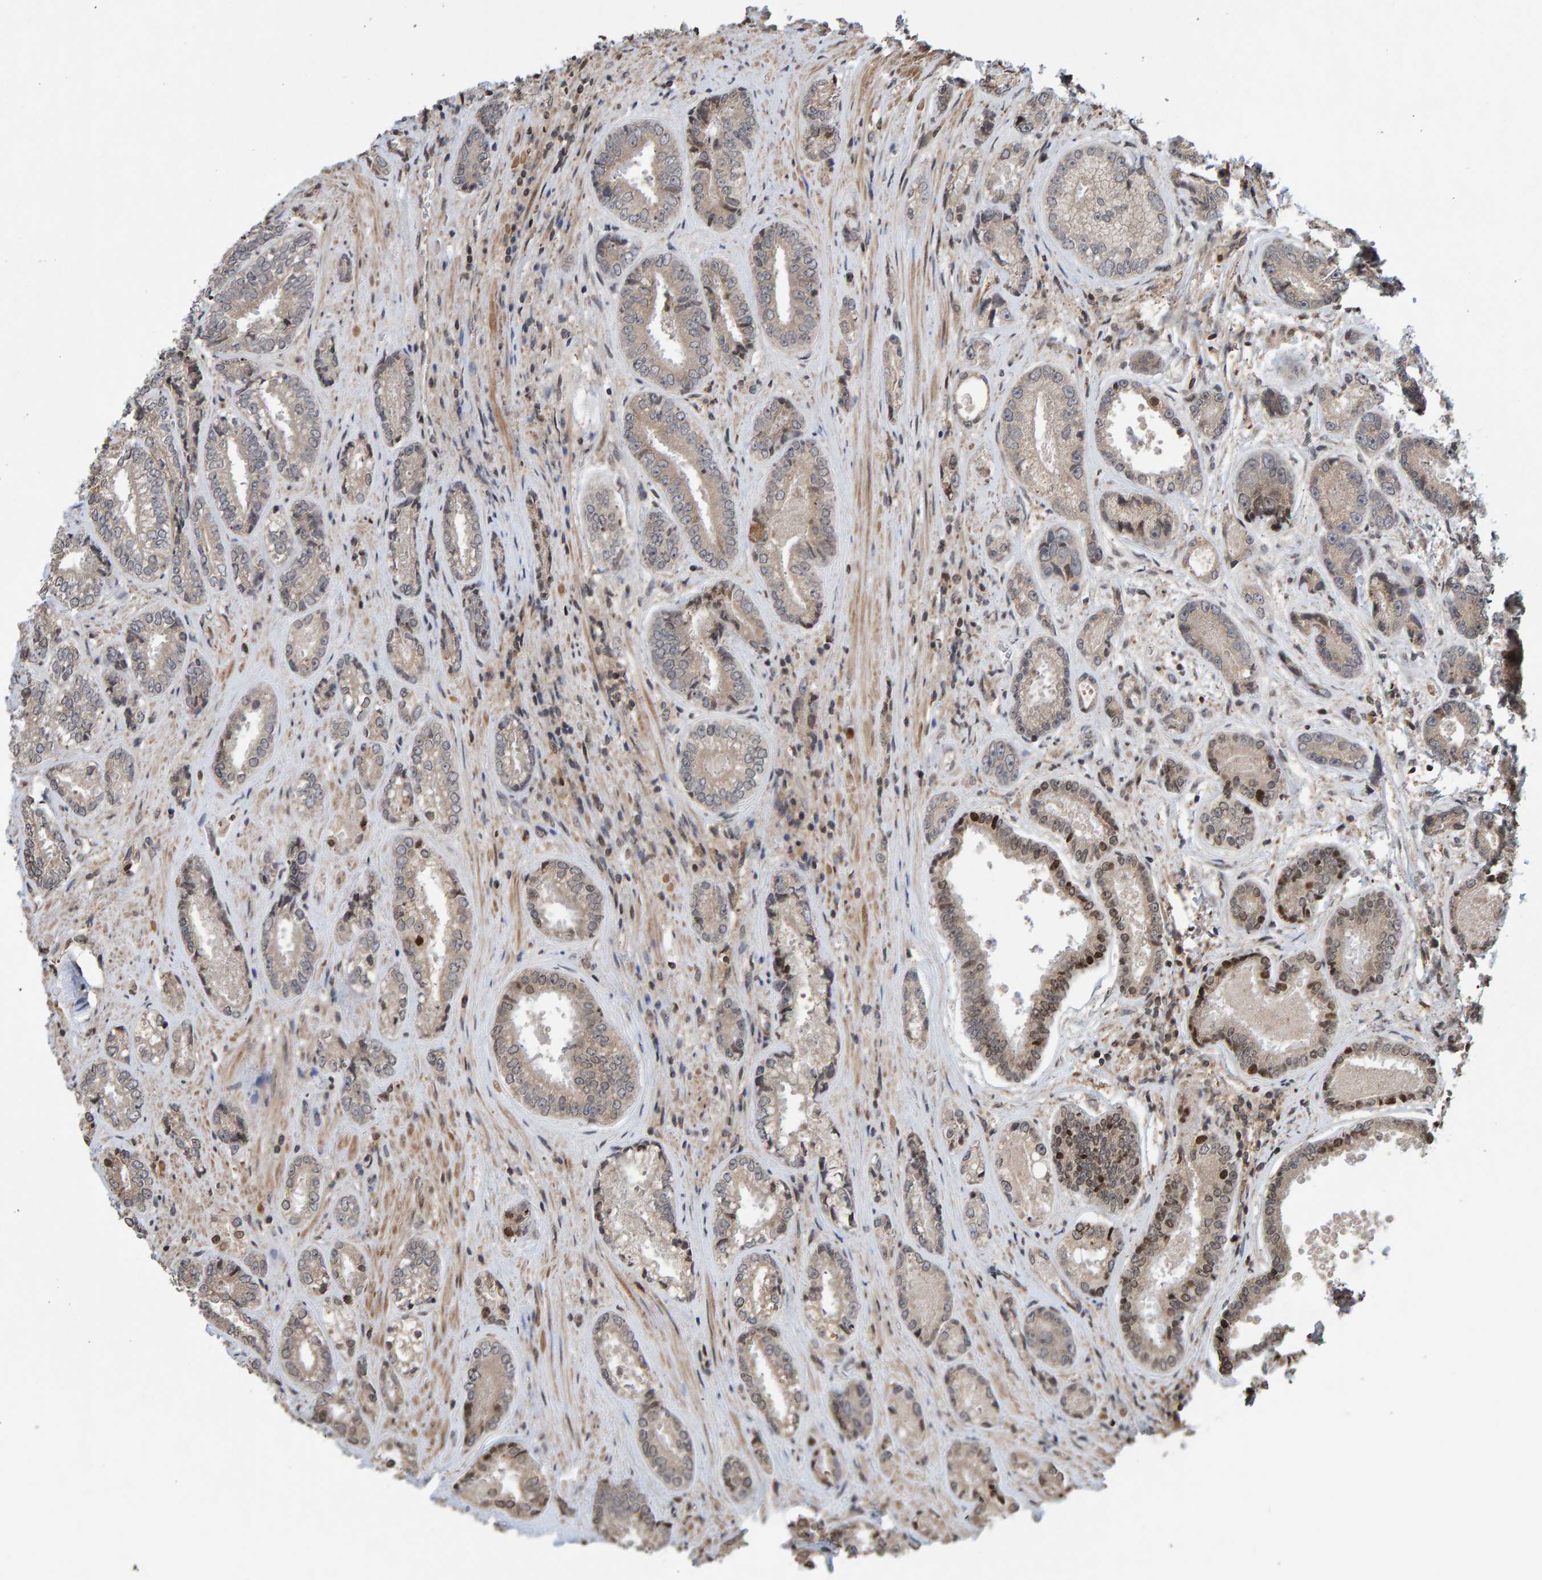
{"staining": {"intensity": "weak", "quantity": ">75%", "location": "cytoplasmic/membranous"}, "tissue": "prostate cancer", "cell_type": "Tumor cells", "image_type": "cancer", "snomed": [{"axis": "morphology", "description": "Adenocarcinoma, High grade"}, {"axis": "topography", "description": "Prostate"}], "caption": "Immunohistochemical staining of human prostate high-grade adenocarcinoma demonstrates low levels of weak cytoplasmic/membranous protein positivity in about >75% of tumor cells. The staining was performed using DAB (3,3'-diaminobenzidine) to visualize the protein expression in brown, while the nuclei were stained in blue with hematoxylin (Magnification: 20x).", "gene": "GAB2", "patient": {"sex": "male", "age": 61}}